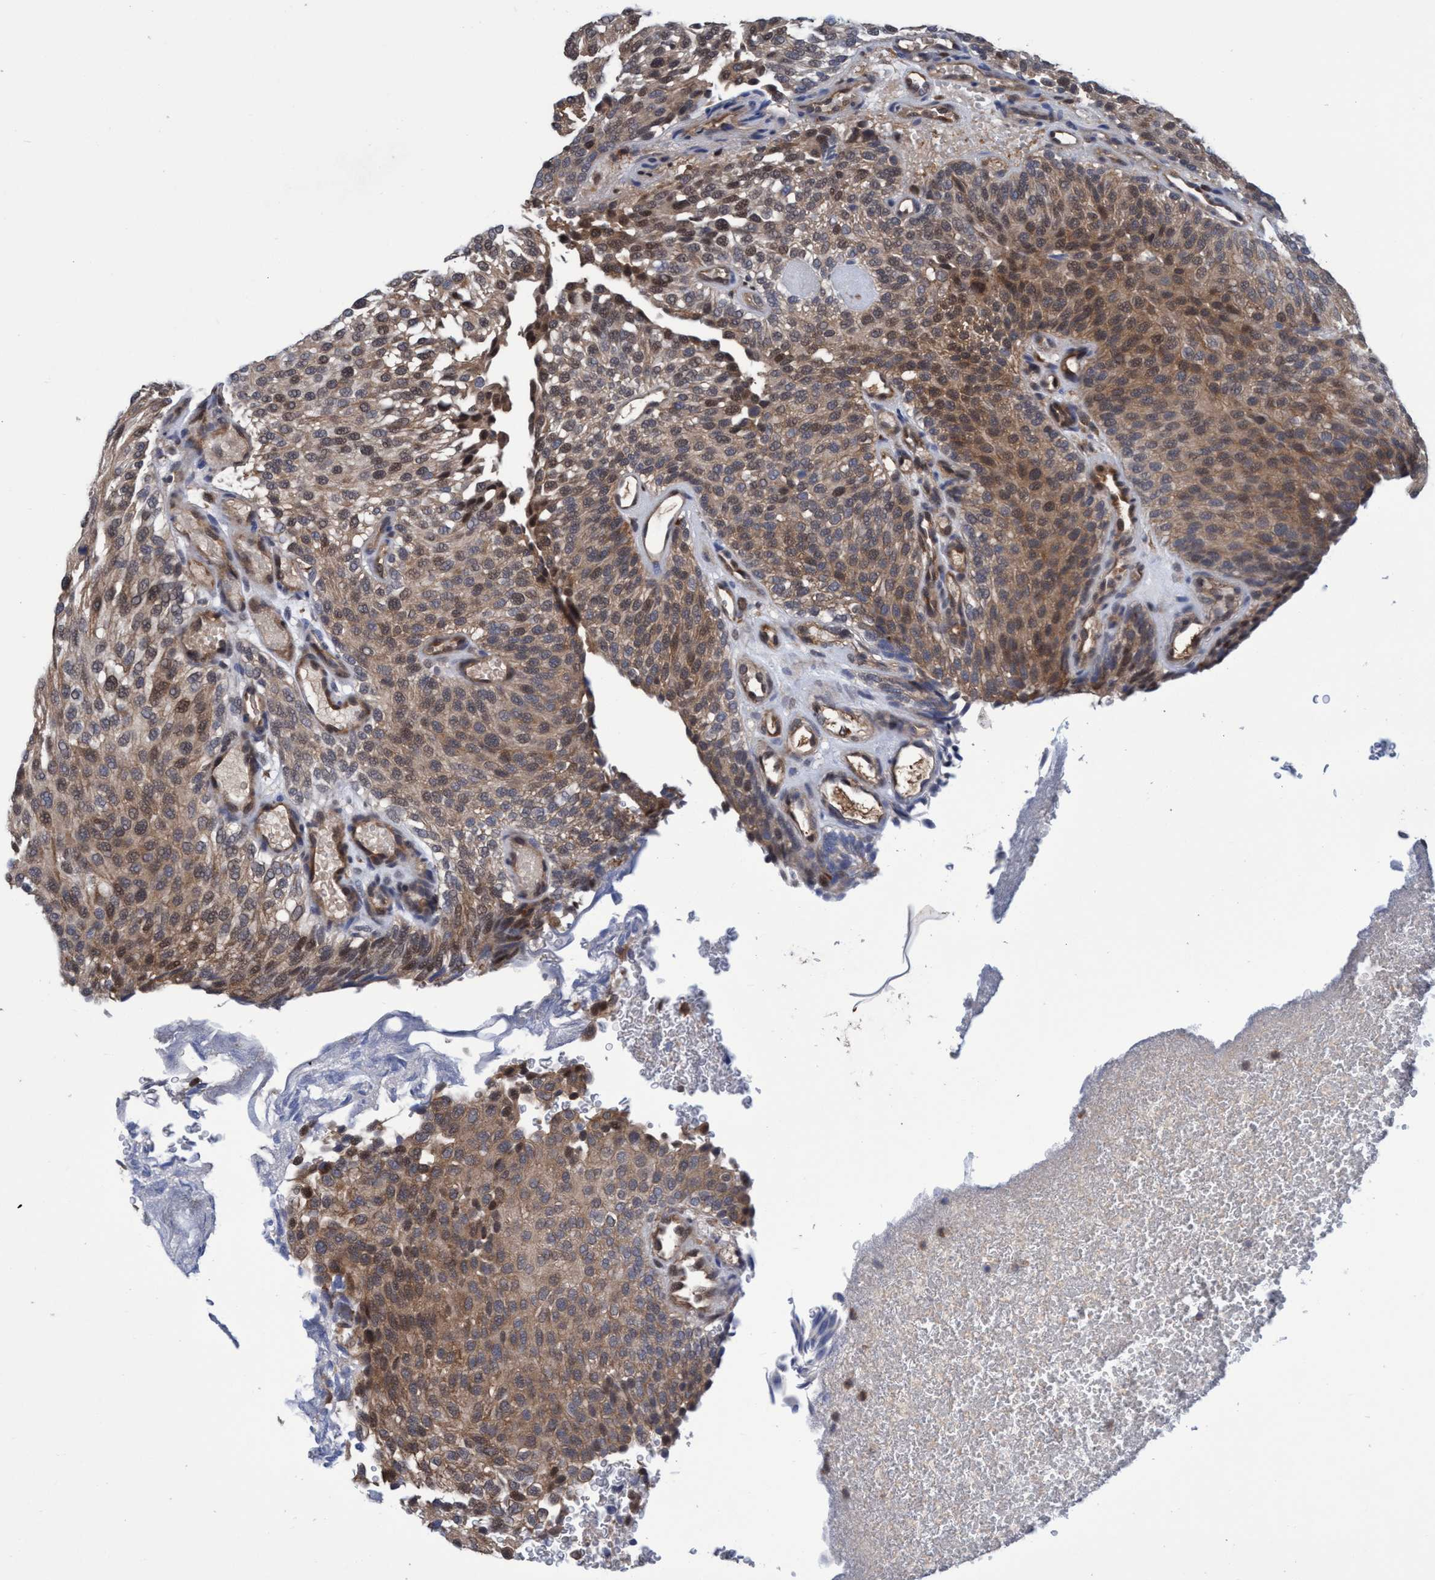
{"staining": {"intensity": "moderate", "quantity": ">75%", "location": "cytoplasmic/membranous,nuclear"}, "tissue": "urothelial cancer", "cell_type": "Tumor cells", "image_type": "cancer", "snomed": [{"axis": "morphology", "description": "Urothelial carcinoma, Low grade"}, {"axis": "topography", "description": "Urinary bladder"}], "caption": "Human urothelial cancer stained with a protein marker displays moderate staining in tumor cells.", "gene": "PSMD12", "patient": {"sex": "male", "age": 78}}